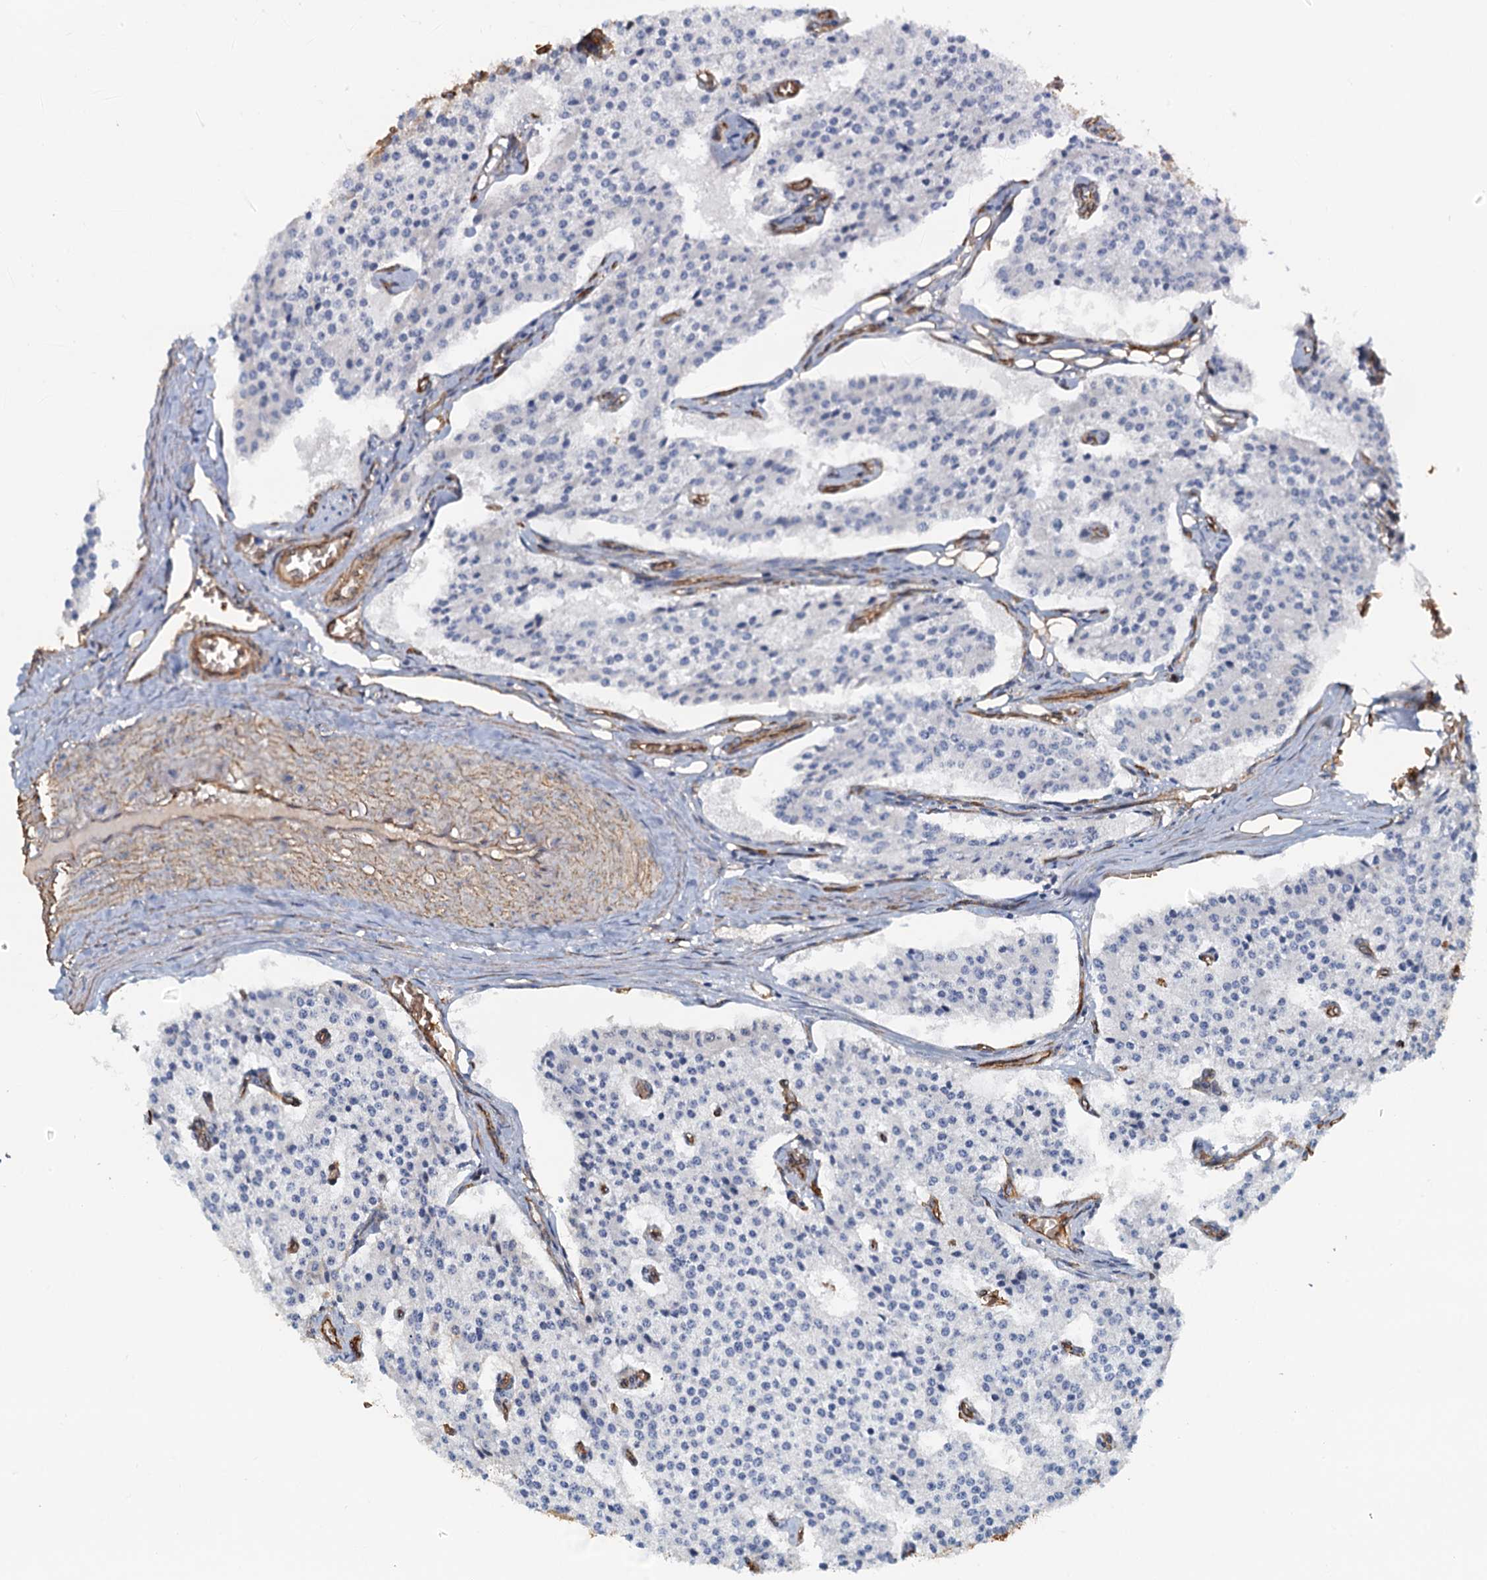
{"staining": {"intensity": "negative", "quantity": "none", "location": "none"}, "tissue": "carcinoid", "cell_type": "Tumor cells", "image_type": "cancer", "snomed": [{"axis": "morphology", "description": "Carcinoid, malignant, NOS"}, {"axis": "topography", "description": "Colon"}], "caption": "Protein analysis of carcinoid displays no significant staining in tumor cells.", "gene": "DGKG", "patient": {"sex": "female", "age": 52}}